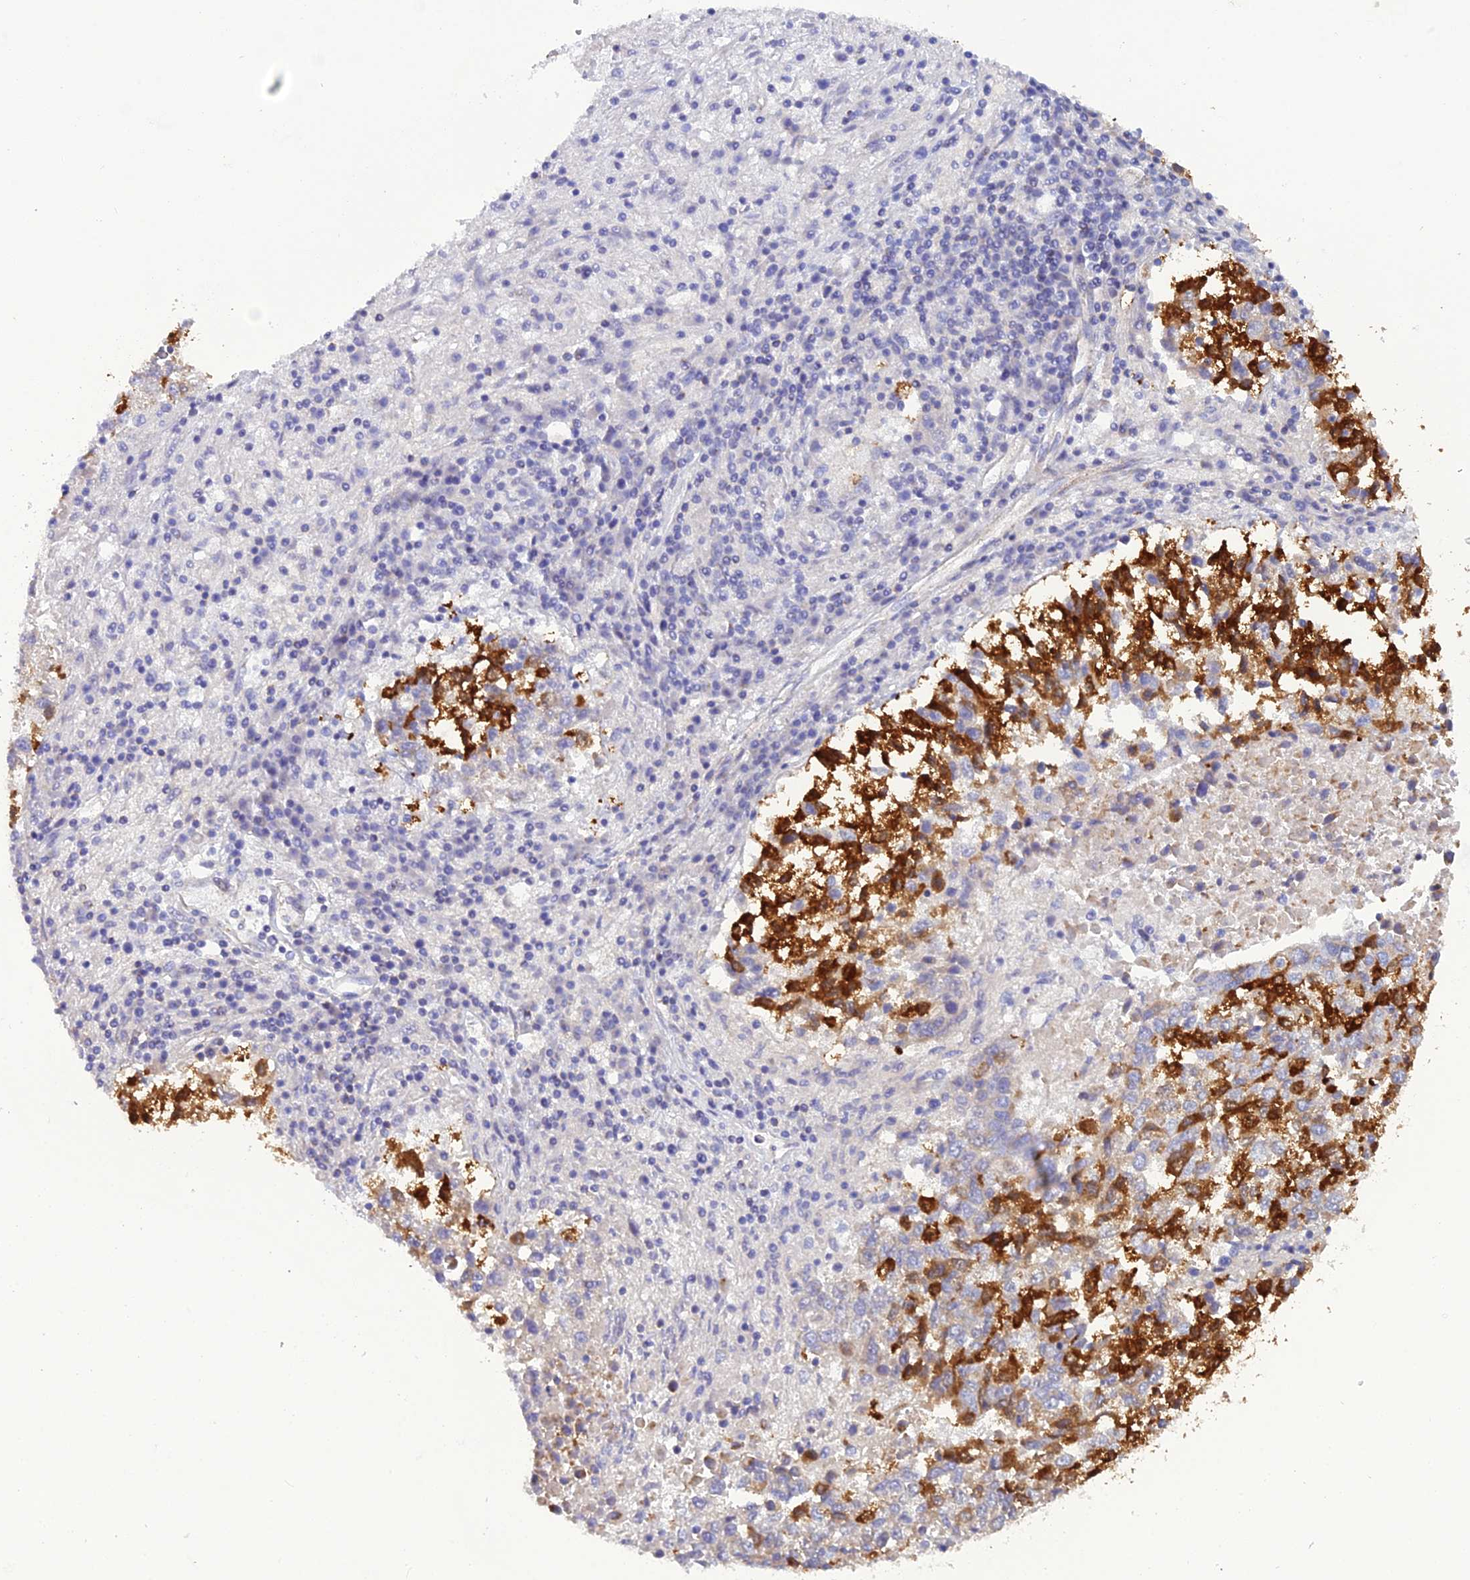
{"staining": {"intensity": "strong", "quantity": "25%-75%", "location": "cytoplasmic/membranous"}, "tissue": "lung cancer", "cell_type": "Tumor cells", "image_type": "cancer", "snomed": [{"axis": "morphology", "description": "Squamous cell carcinoma, NOS"}, {"axis": "topography", "description": "Lung"}], "caption": "Immunohistochemistry (IHC) (DAB (3,3'-diaminobenzidine)) staining of human lung cancer (squamous cell carcinoma) reveals strong cytoplasmic/membranous protein expression in approximately 25%-75% of tumor cells. (DAB (3,3'-diaminobenzidine) = brown stain, brightfield microscopy at high magnification).", "gene": "POMGNT1", "patient": {"sex": "male", "age": 73}}